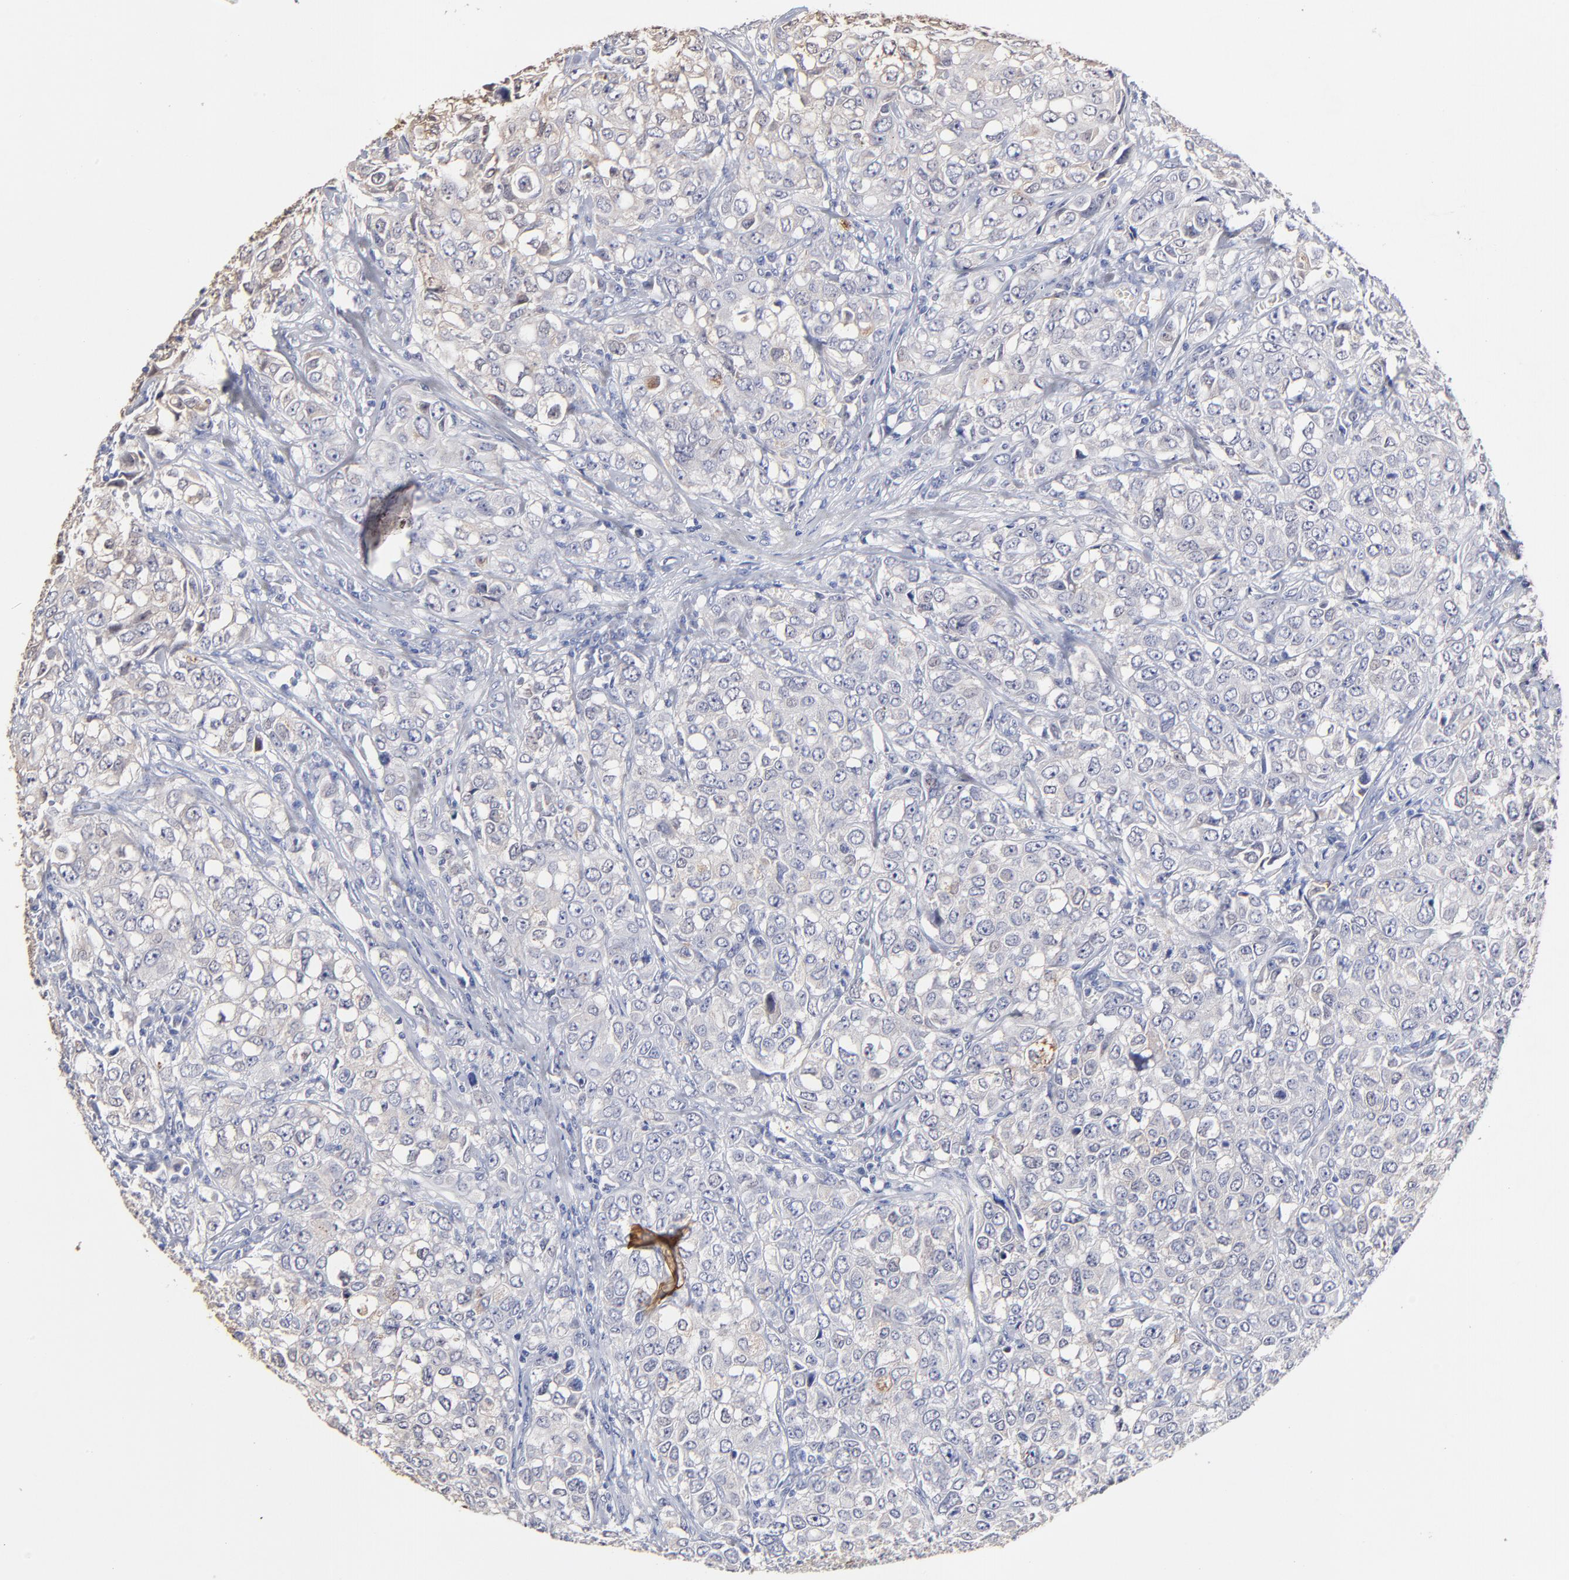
{"staining": {"intensity": "negative", "quantity": "none", "location": "none"}, "tissue": "urothelial cancer", "cell_type": "Tumor cells", "image_type": "cancer", "snomed": [{"axis": "morphology", "description": "Urothelial carcinoma, High grade"}, {"axis": "topography", "description": "Urinary bladder"}], "caption": "Tumor cells show no significant protein expression in high-grade urothelial carcinoma.", "gene": "CXADR", "patient": {"sex": "female", "age": 75}}